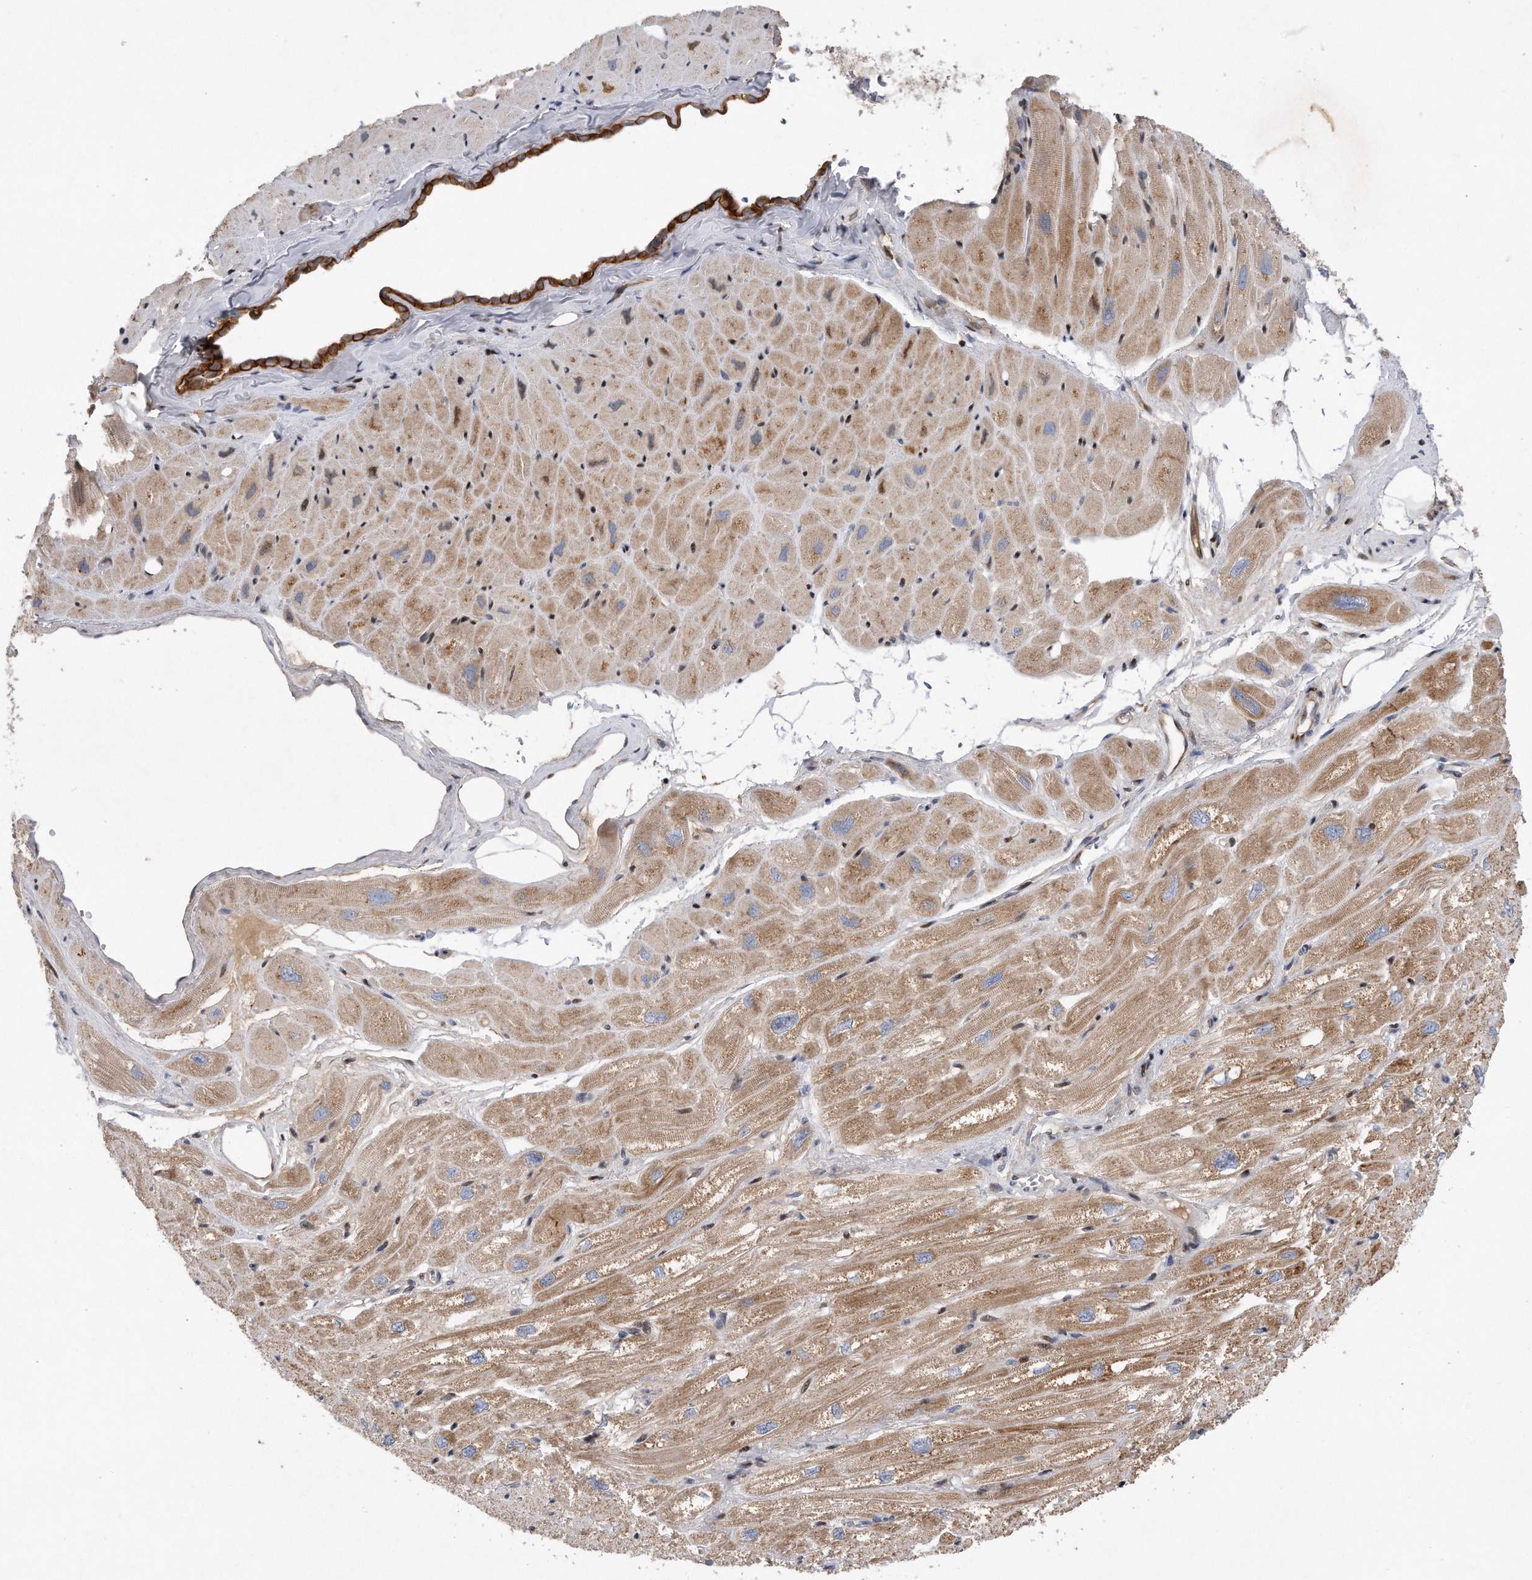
{"staining": {"intensity": "weak", "quantity": ">75%", "location": "cytoplasmic/membranous"}, "tissue": "heart muscle", "cell_type": "Cardiomyocytes", "image_type": "normal", "snomed": [{"axis": "morphology", "description": "Normal tissue, NOS"}, {"axis": "topography", "description": "Heart"}], "caption": "Immunohistochemical staining of unremarkable heart muscle exhibits low levels of weak cytoplasmic/membranous positivity in approximately >75% of cardiomyocytes. The protein of interest is shown in brown color, while the nuclei are stained blue.", "gene": "CDH12", "patient": {"sex": "male", "age": 50}}